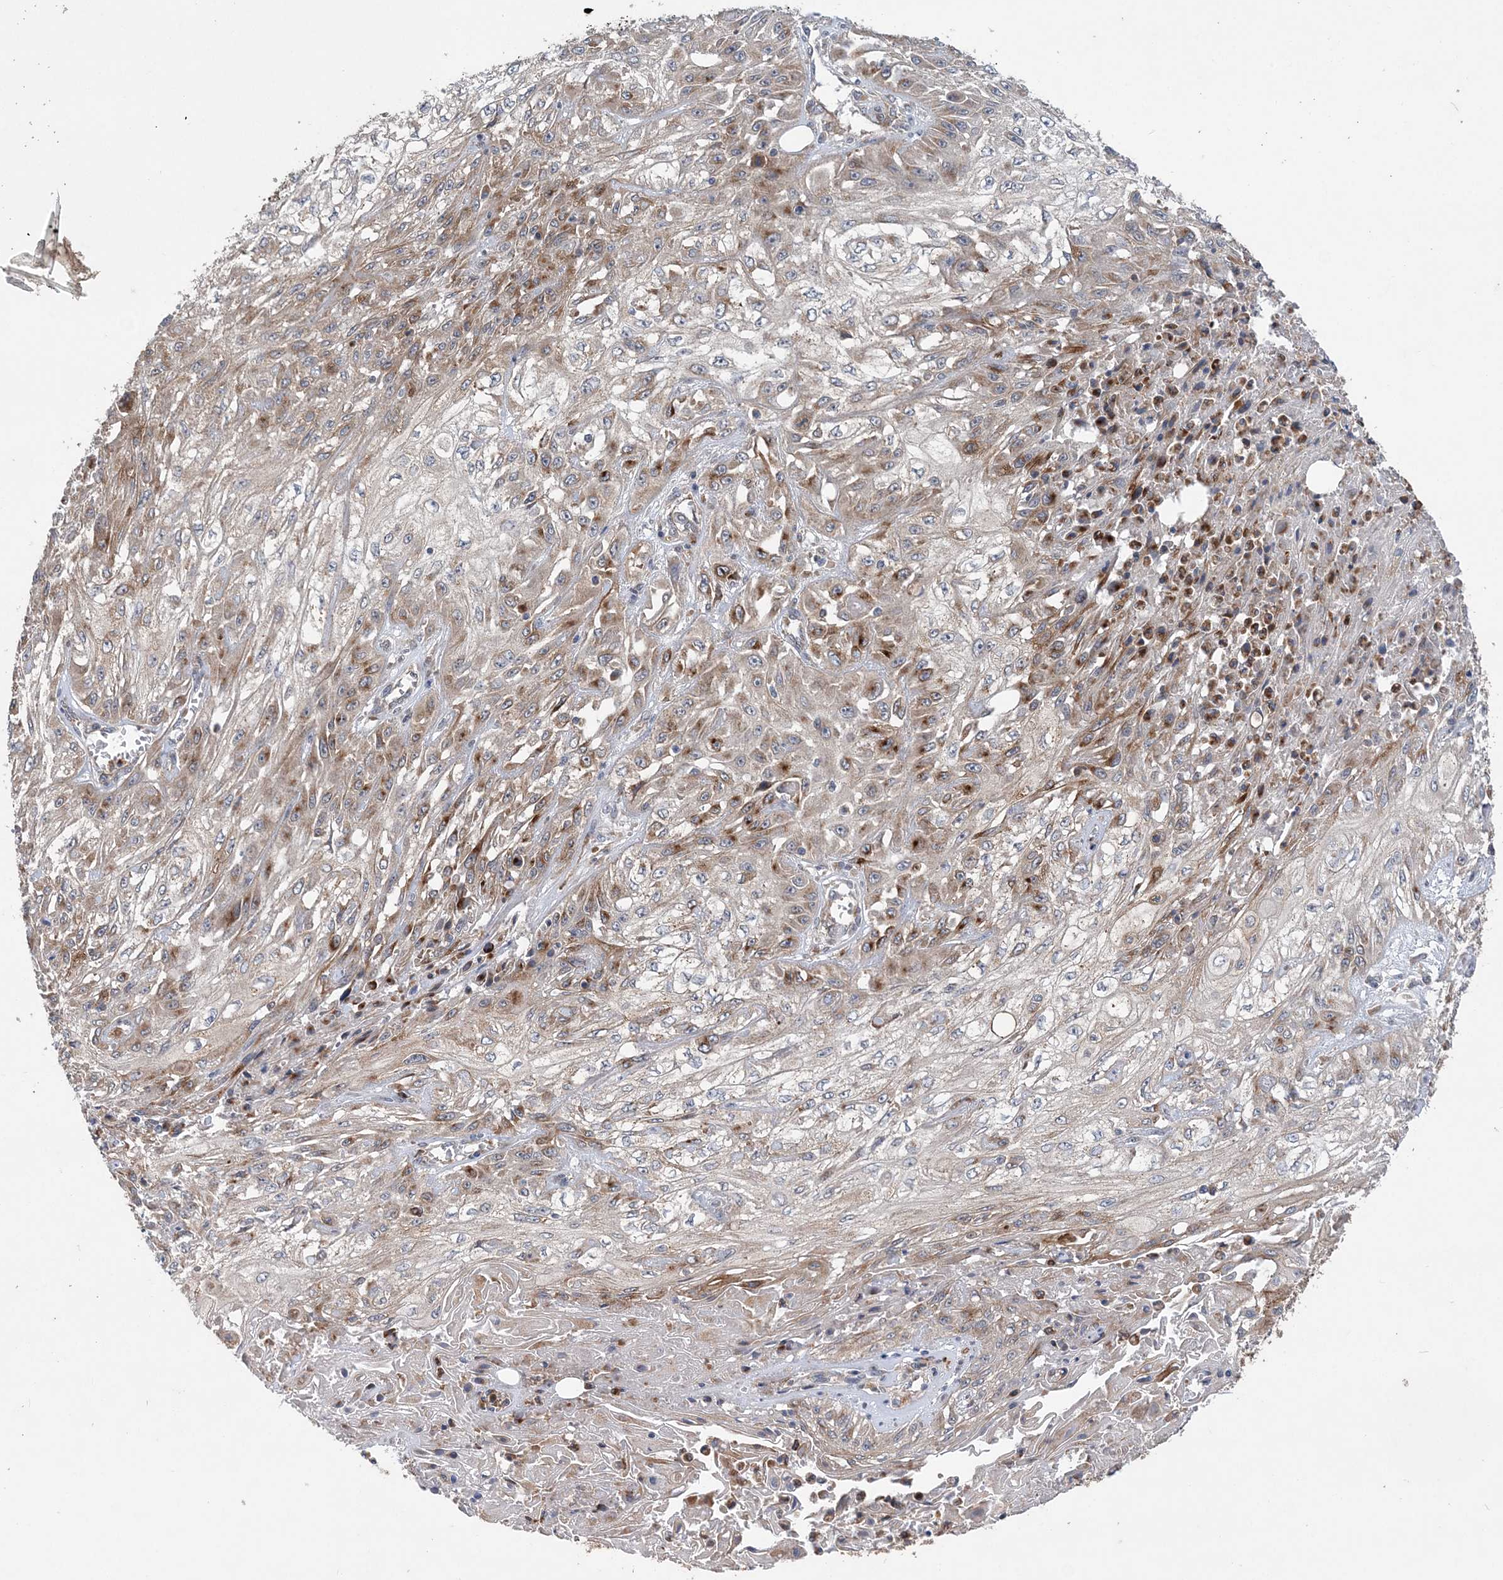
{"staining": {"intensity": "moderate", "quantity": "25%-75%", "location": "cytoplasmic/membranous"}, "tissue": "skin cancer", "cell_type": "Tumor cells", "image_type": "cancer", "snomed": [{"axis": "morphology", "description": "Squamous cell carcinoma, NOS"}, {"axis": "morphology", "description": "Squamous cell carcinoma, metastatic, NOS"}, {"axis": "topography", "description": "Skin"}, {"axis": "topography", "description": "Lymph node"}], "caption": "This micrograph shows skin cancer (squamous cell carcinoma) stained with immunohistochemistry (IHC) to label a protein in brown. The cytoplasmic/membranous of tumor cells show moderate positivity for the protein. Nuclei are counter-stained blue.", "gene": "PTTG1IP", "patient": {"sex": "male", "age": 75}}